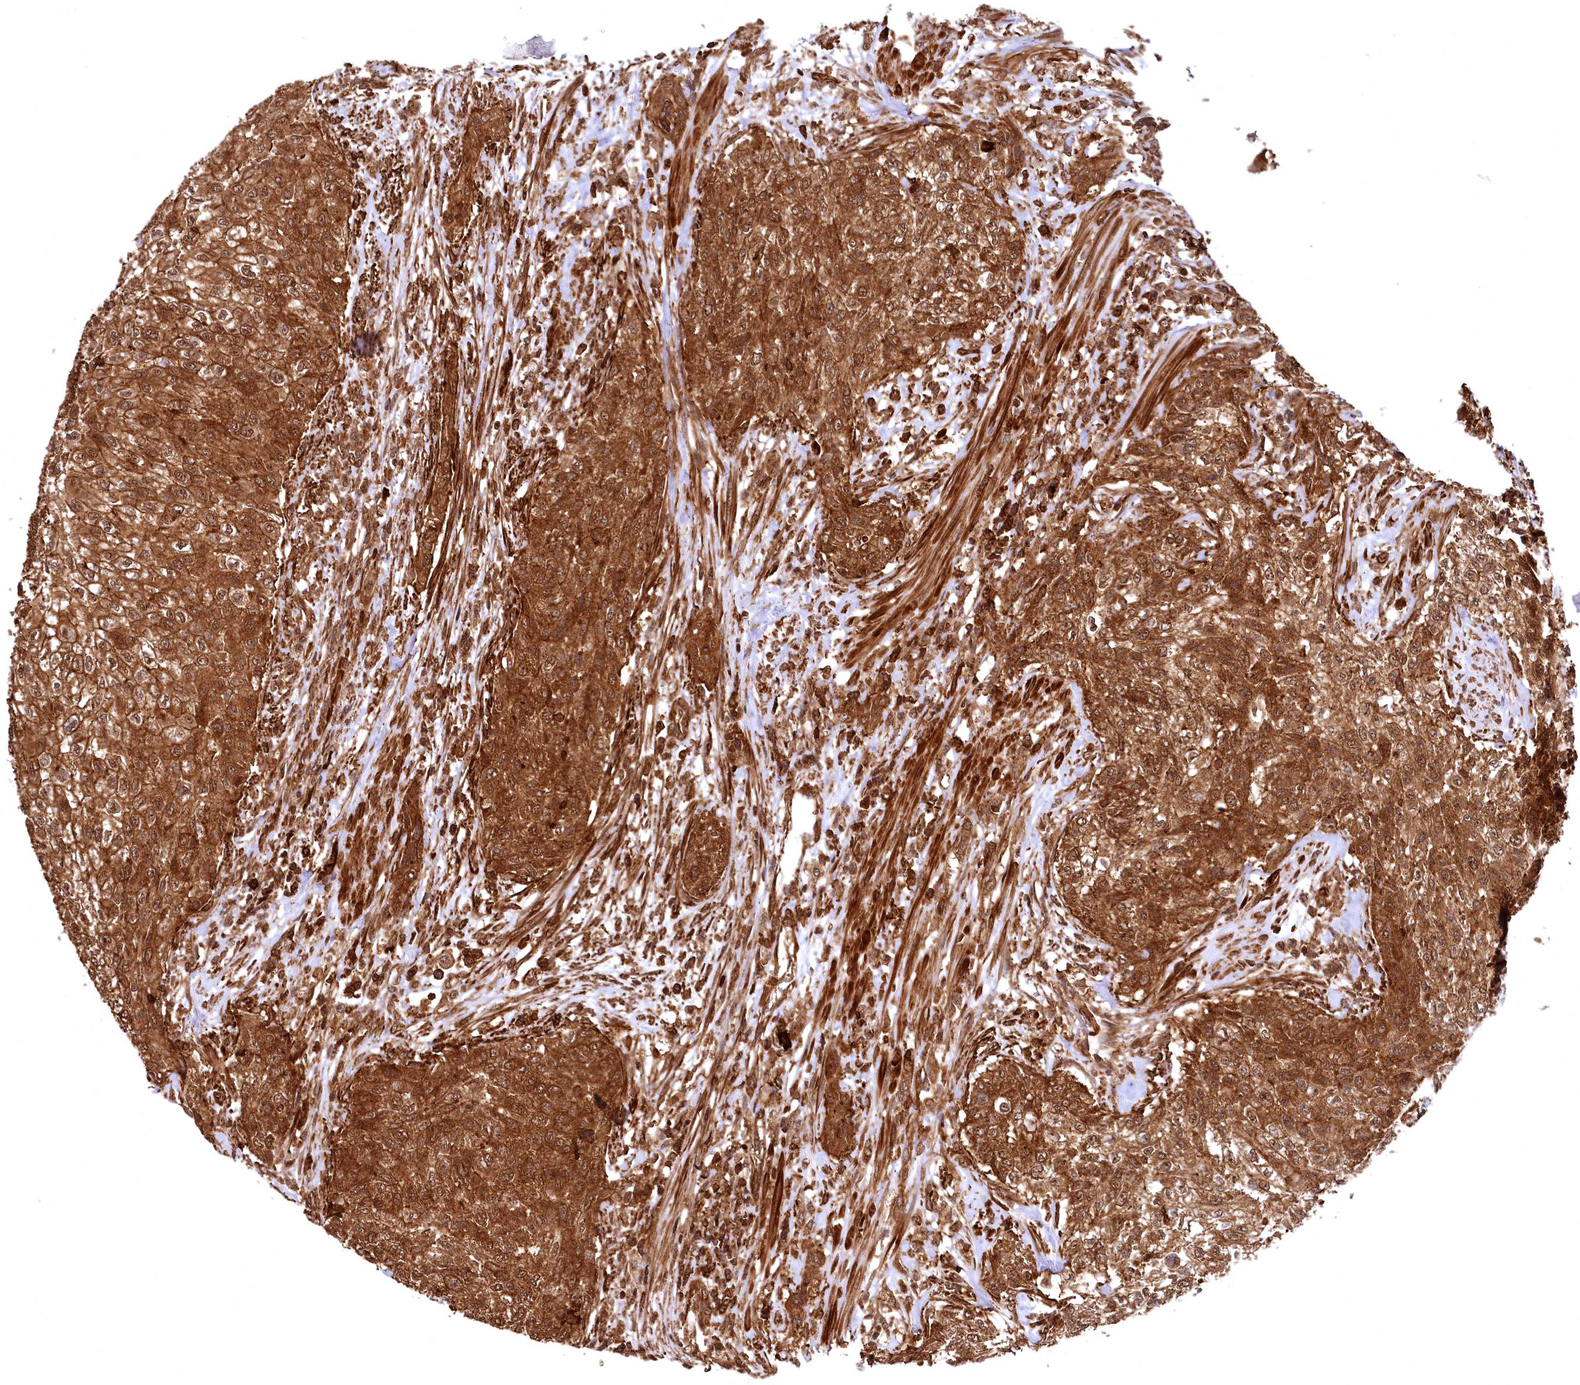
{"staining": {"intensity": "strong", "quantity": ">75%", "location": "cytoplasmic/membranous"}, "tissue": "urothelial cancer", "cell_type": "Tumor cells", "image_type": "cancer", "snomed": [{"axis": "morphology", "description": "Normal tissue, NOS"}, {"axis": "morphology", "description": "Urothelial carcinoma, NOS"}, {"axis": "topography", "description": "Urinary bladder"}, {"axis": "topography", "description": "Peripheral nerve tissue"}], "caption": "Strong cytoplasmic/membranous protein expression is identified in about >75% of tumor cells in urothelial cancer.", "gene": "STUB1", "patient": {"sex": "male", "age": 35}}